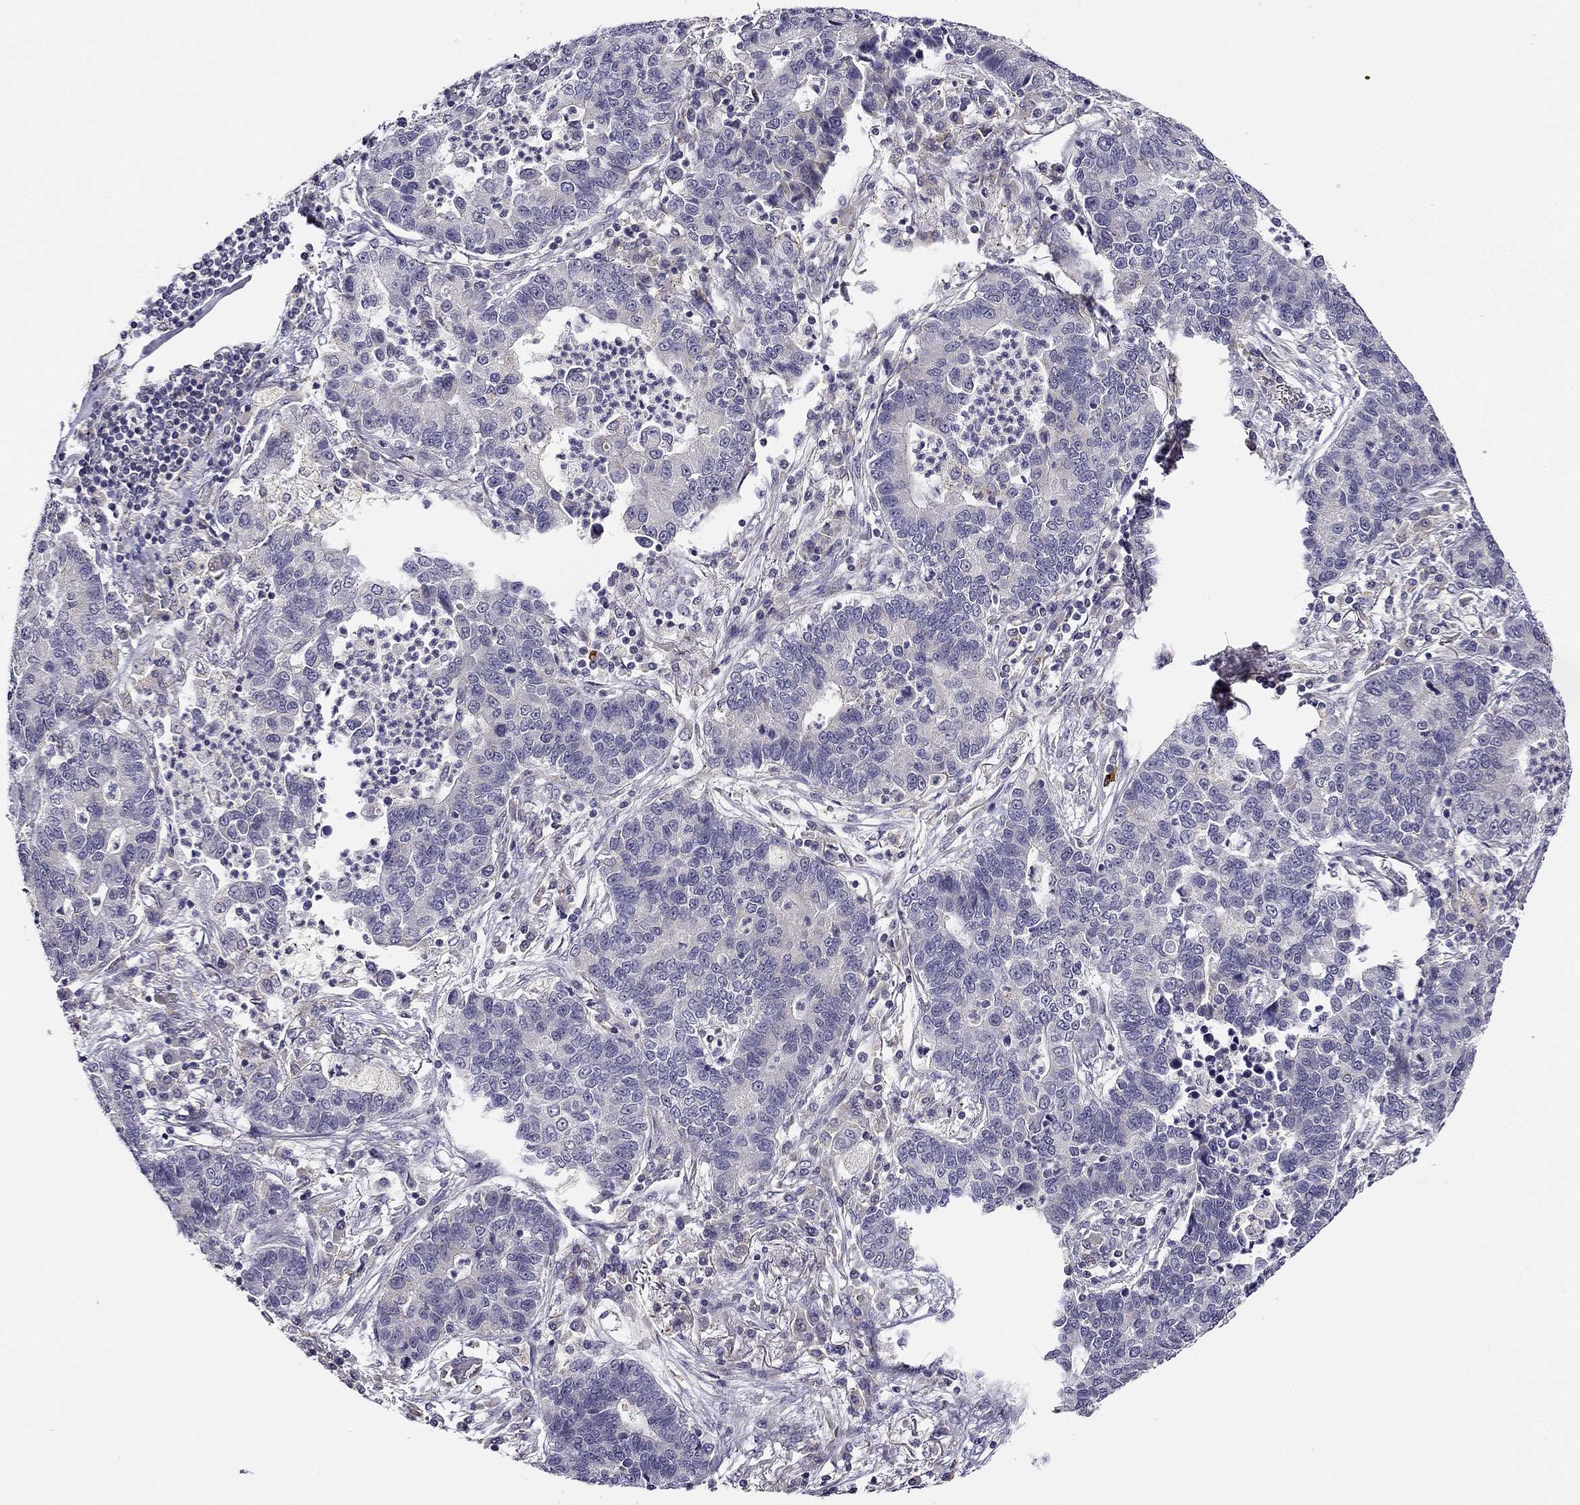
{"staining": {"intensity": "negative", "quantity": "none", "location": "none"}, "tissue": "lung cancer", "cell_type": "Tumor cells", "image_type": "cancer", "snomed": [{"axis": "morphology", "description": "Adenocarcinoma, NOS"}, {"axis": "topography", "description": "Lung"}], "caption": "Immunohistochemistry (IHC) histopathology image of neoplastic tissue: human lung cancer stained with DAB (3,3'-diaminobenzidine) displays no significant protein expression in tumor cells.", "gene": "CNR1", "patient": {"sex": "female", "age": 57}}